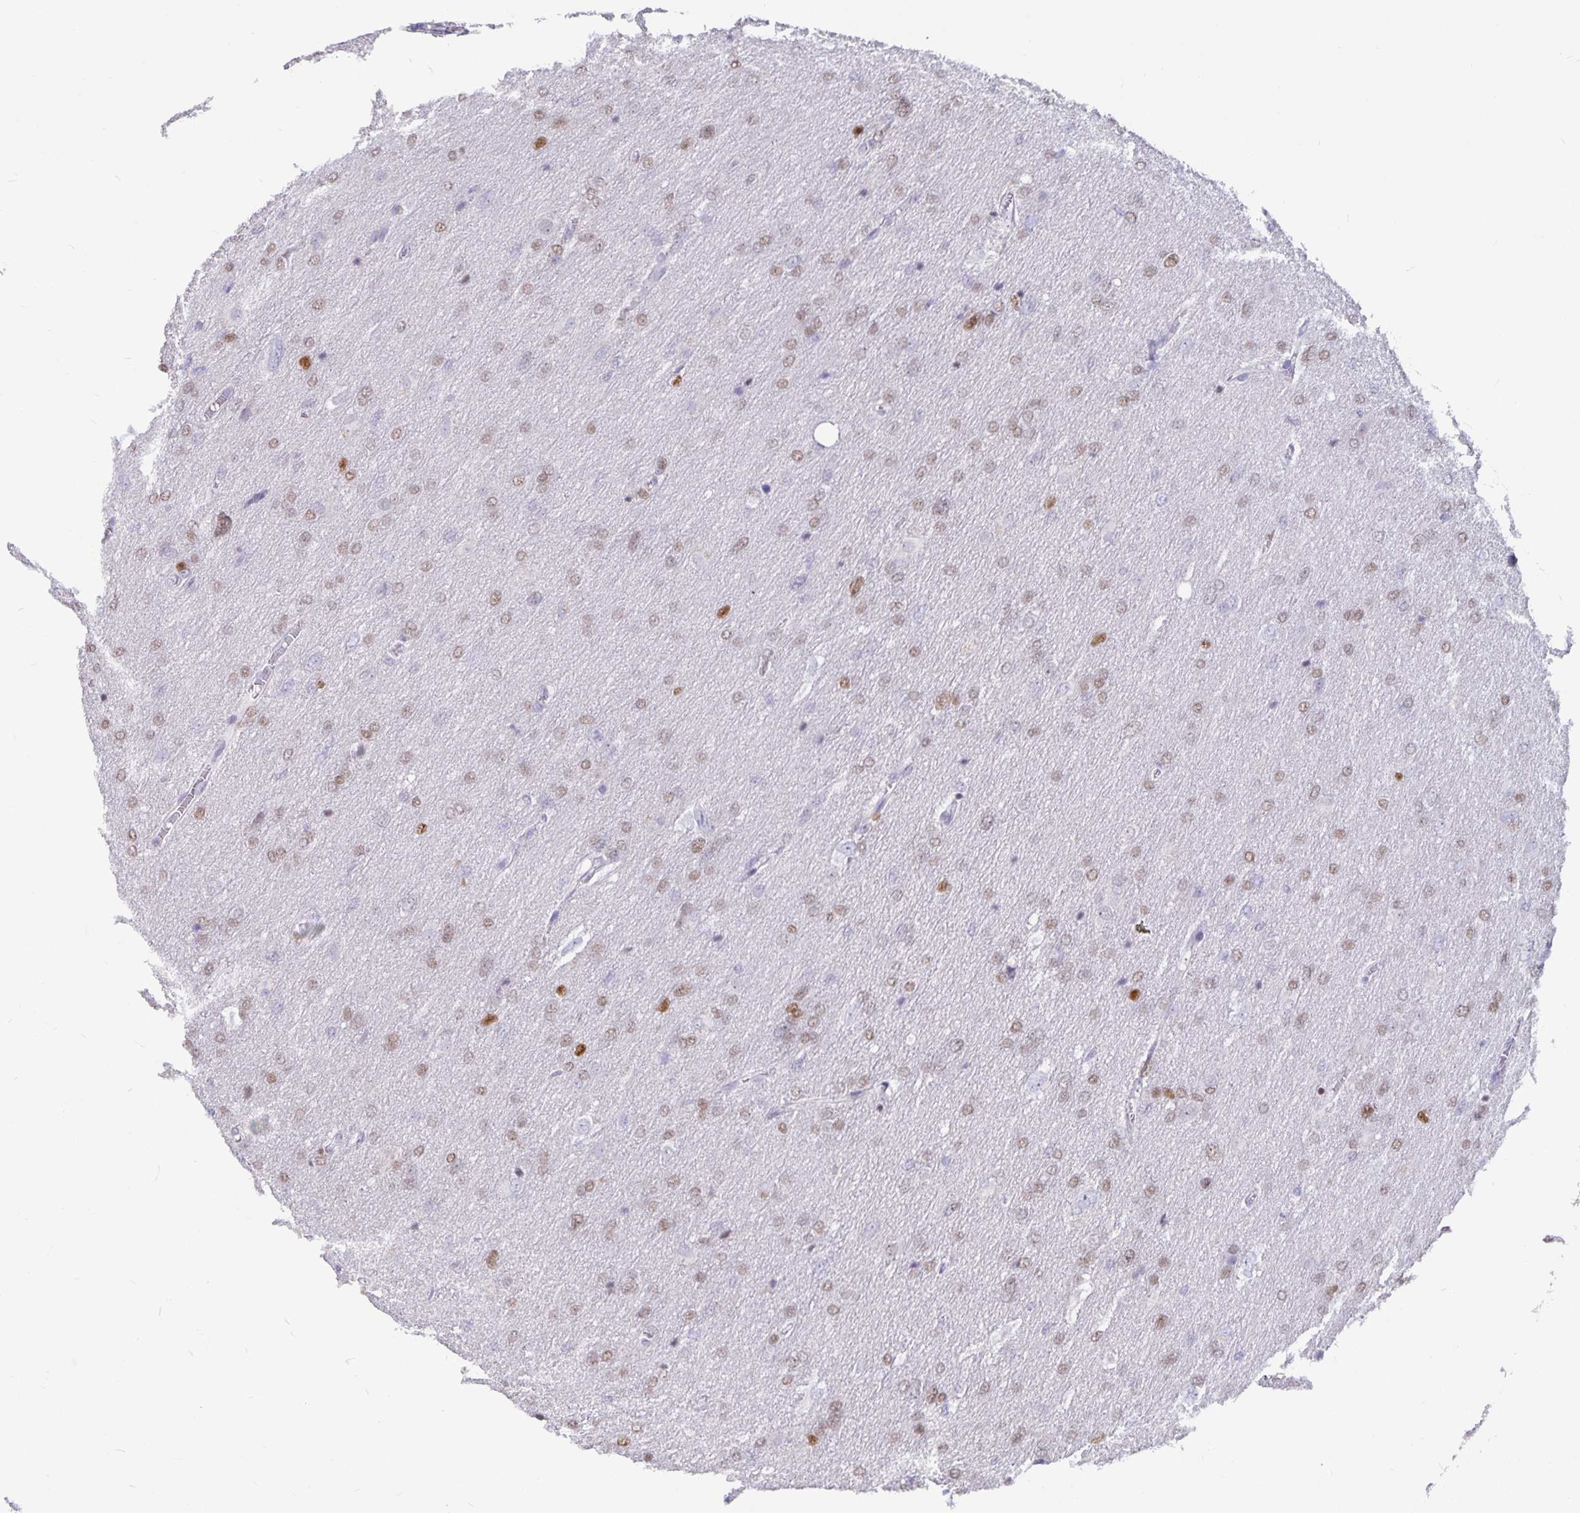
{"staining": {"intensity": "weak", "quantity": ">75%", "location": "nuclear"}, "tissue": "glioma", "cell_type": "Tumor cells", "image_type": "cancer", "snomed": [{"axis": "morphology", "description": "Glioma, malignant, High grade"}, {"axis": "topography", "description": "Brain"}], "caption": "Glioma tissue reveals weak nuclear staining in approximately >75% of tumor cells, visualized by immunohistochemistry.", "gene": "OLIG2", "patient": {"sex": "male", "age": 53}}